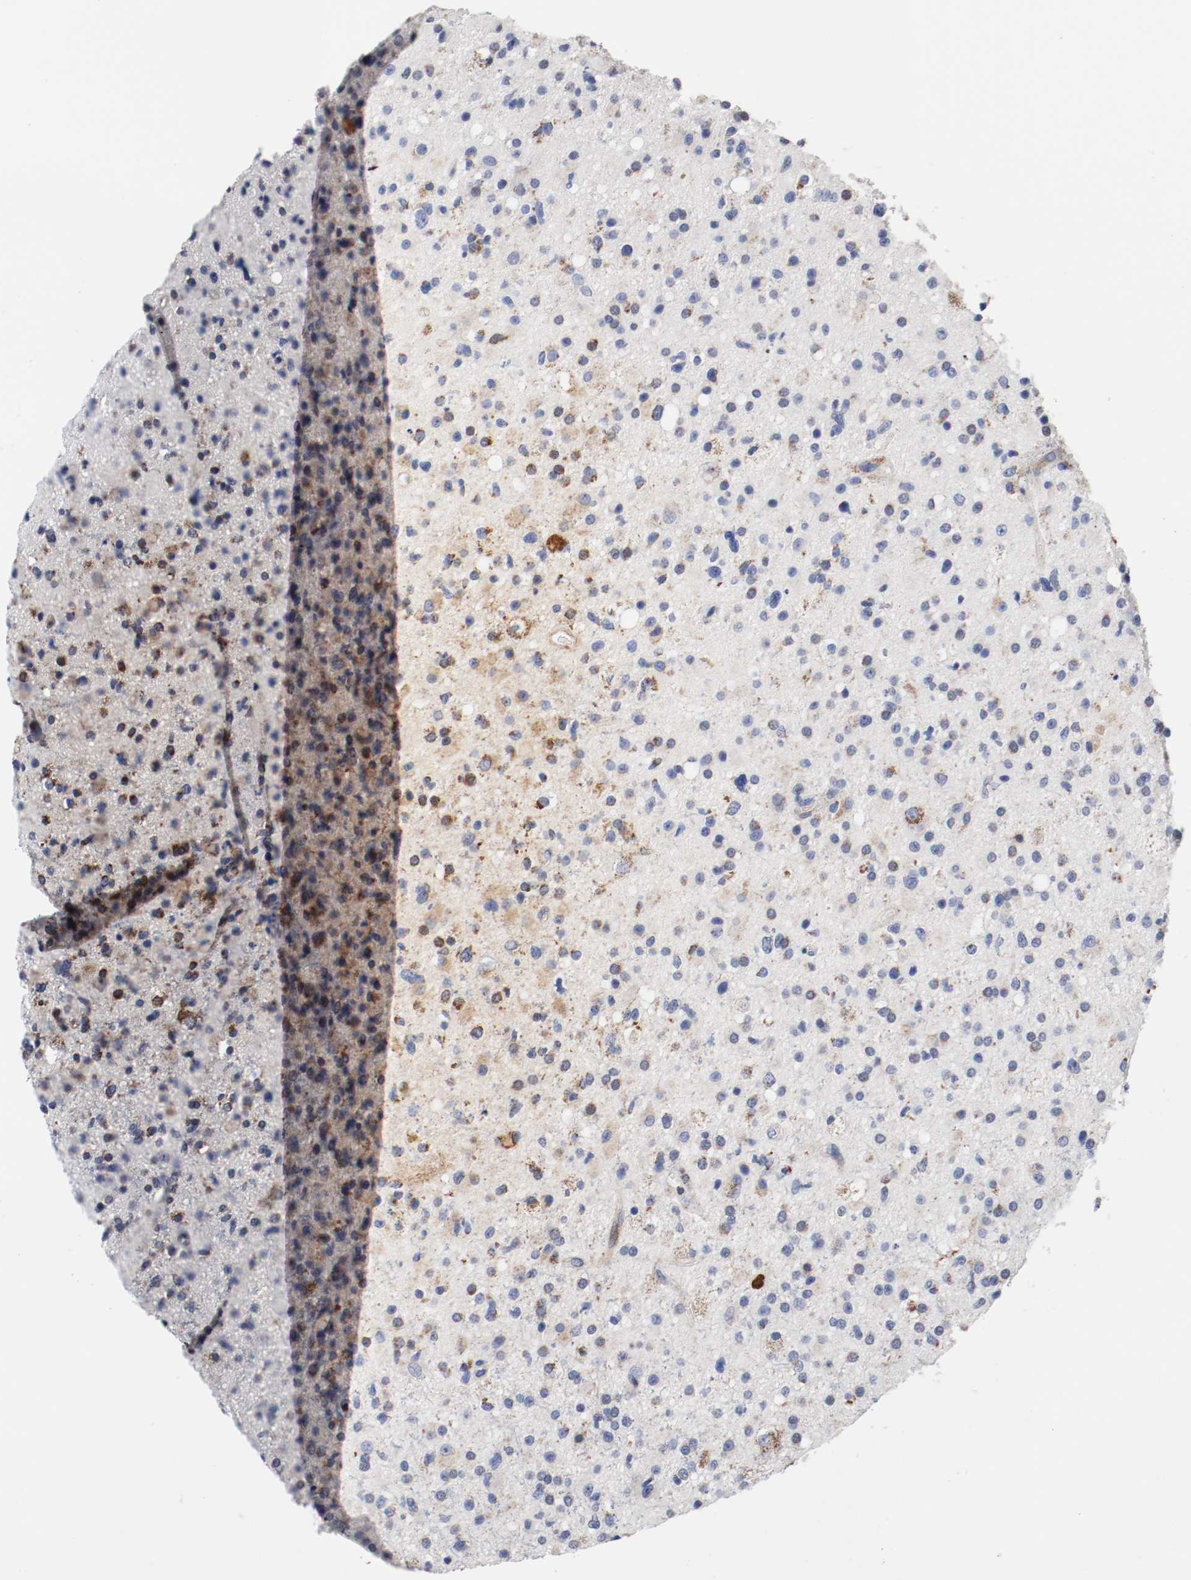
{"staining": {"intensity": "moderate", "quantity": "<25%", "location": "cytoplasmic/membranous"}, "tissue": "glioma", "cell_type": "Tumor cells", "image_type": "cancer", "snomed": [{"axis": "morphology", "description": "Glioma, malignant, High grade"}, {"axis": "topography", "description": "Brain"}], "caption": "Glioma stained with a brown dye demonstrates moderate cytoplasmic/membranous positive positivity in about <25% of tumor cells.", "gene": "TUBD1", "patient": {"sex": "male", "age": 33}}